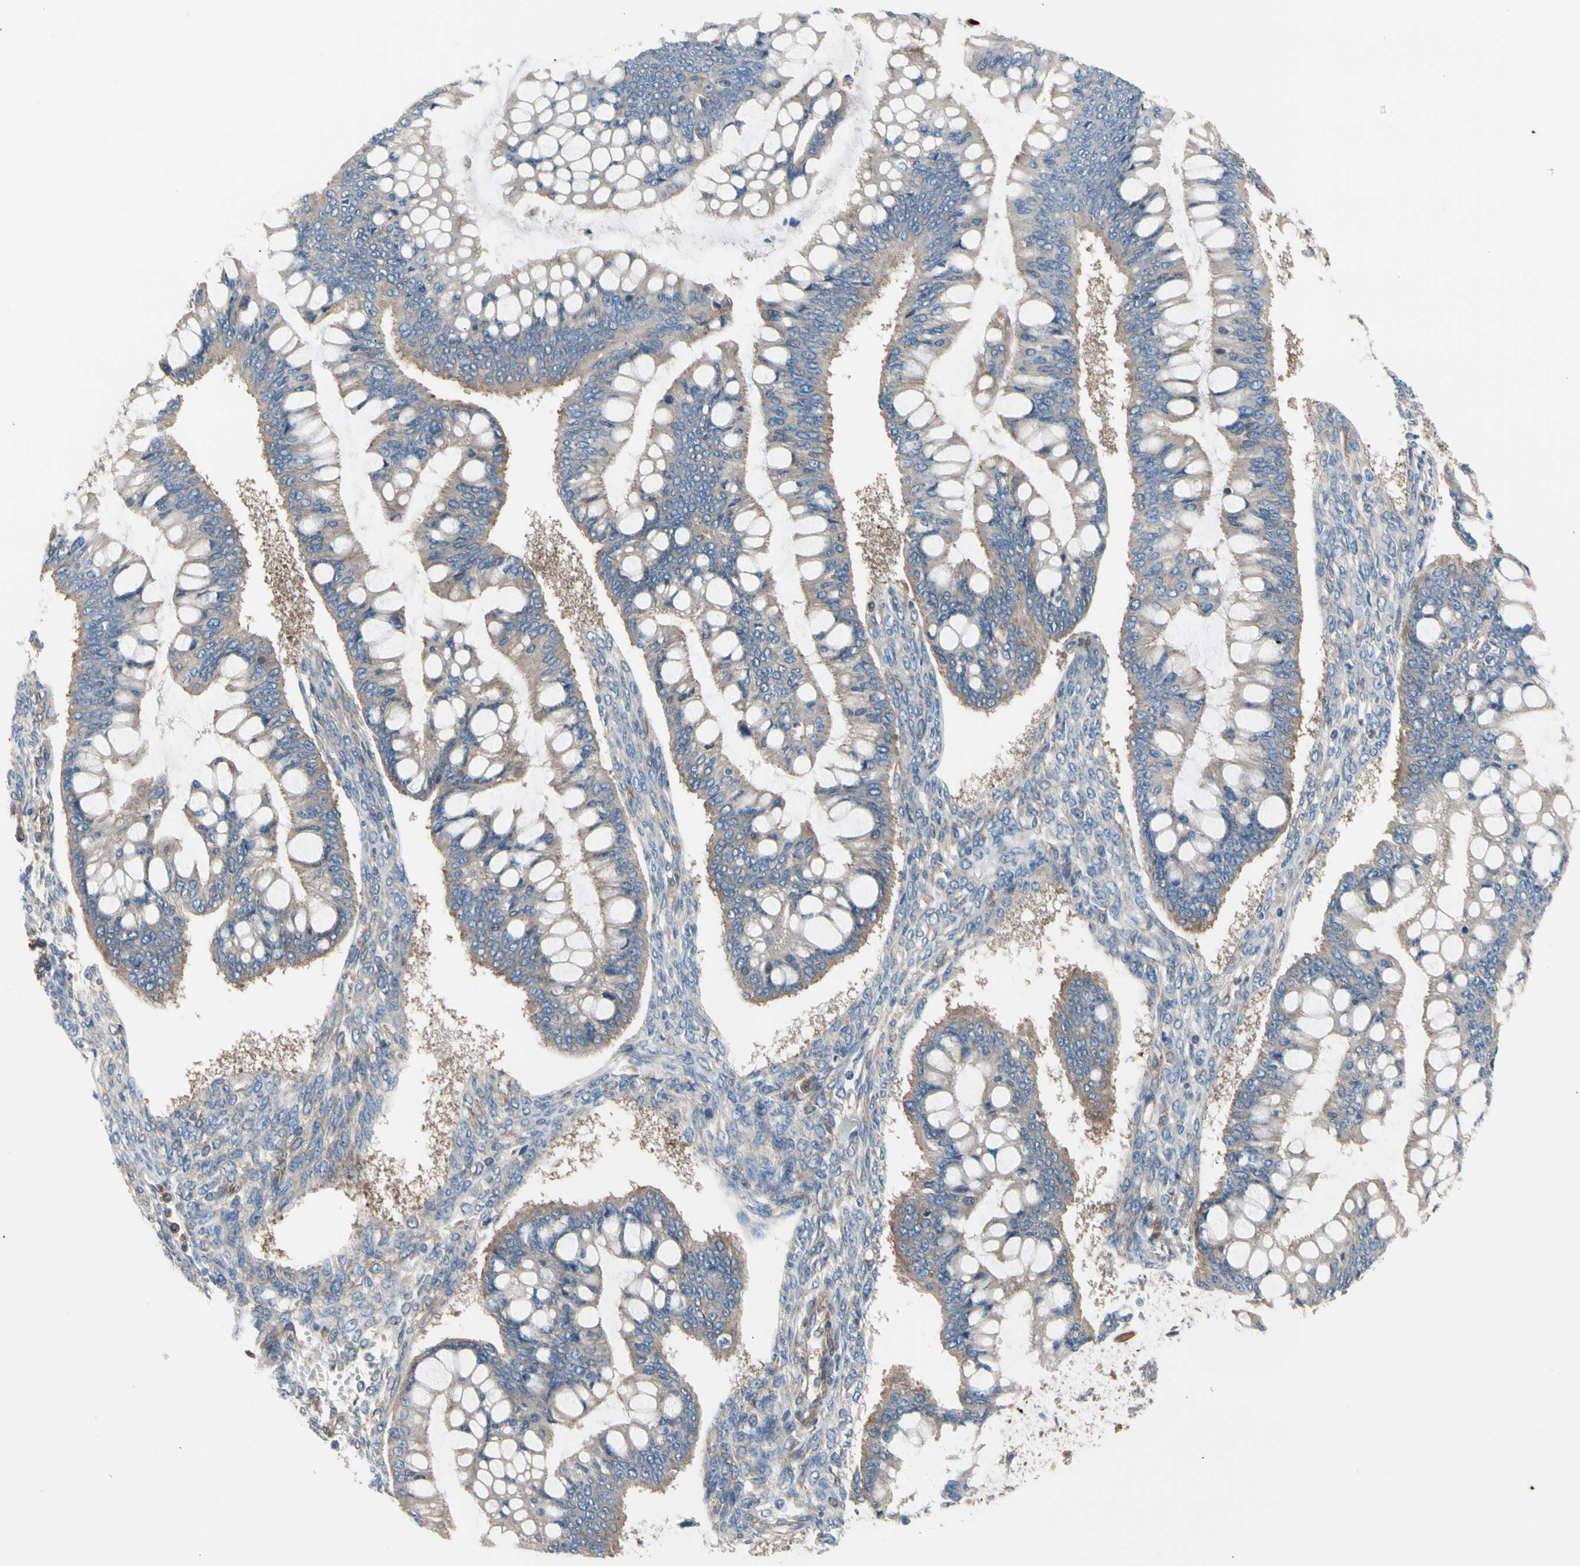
{"staining": {"intensity": "weak", "quantity": ">75%", "location": "cytoplasmic/membranous"}, "tissue": "ovarian cancer", "cell_type": "Tumor cells", "image_type": "cancer", "snomed": [{"axis": "morphology", "description": "Cystadenocarcinoma, mucinous, NOS"}, {"axis": "topography", "description": "Ovary"}], "caption": "An immunohistochemistry (IHC) micrograph of tumor tissue is shown. Protein staining in brown shows weak cytoplasmic/membranous positivity in mucinous cystadenocarcinoma (ovarian) within tumor cells.", "gene": "ROCK1", "patient": {"sex": "female", "age": 73}}